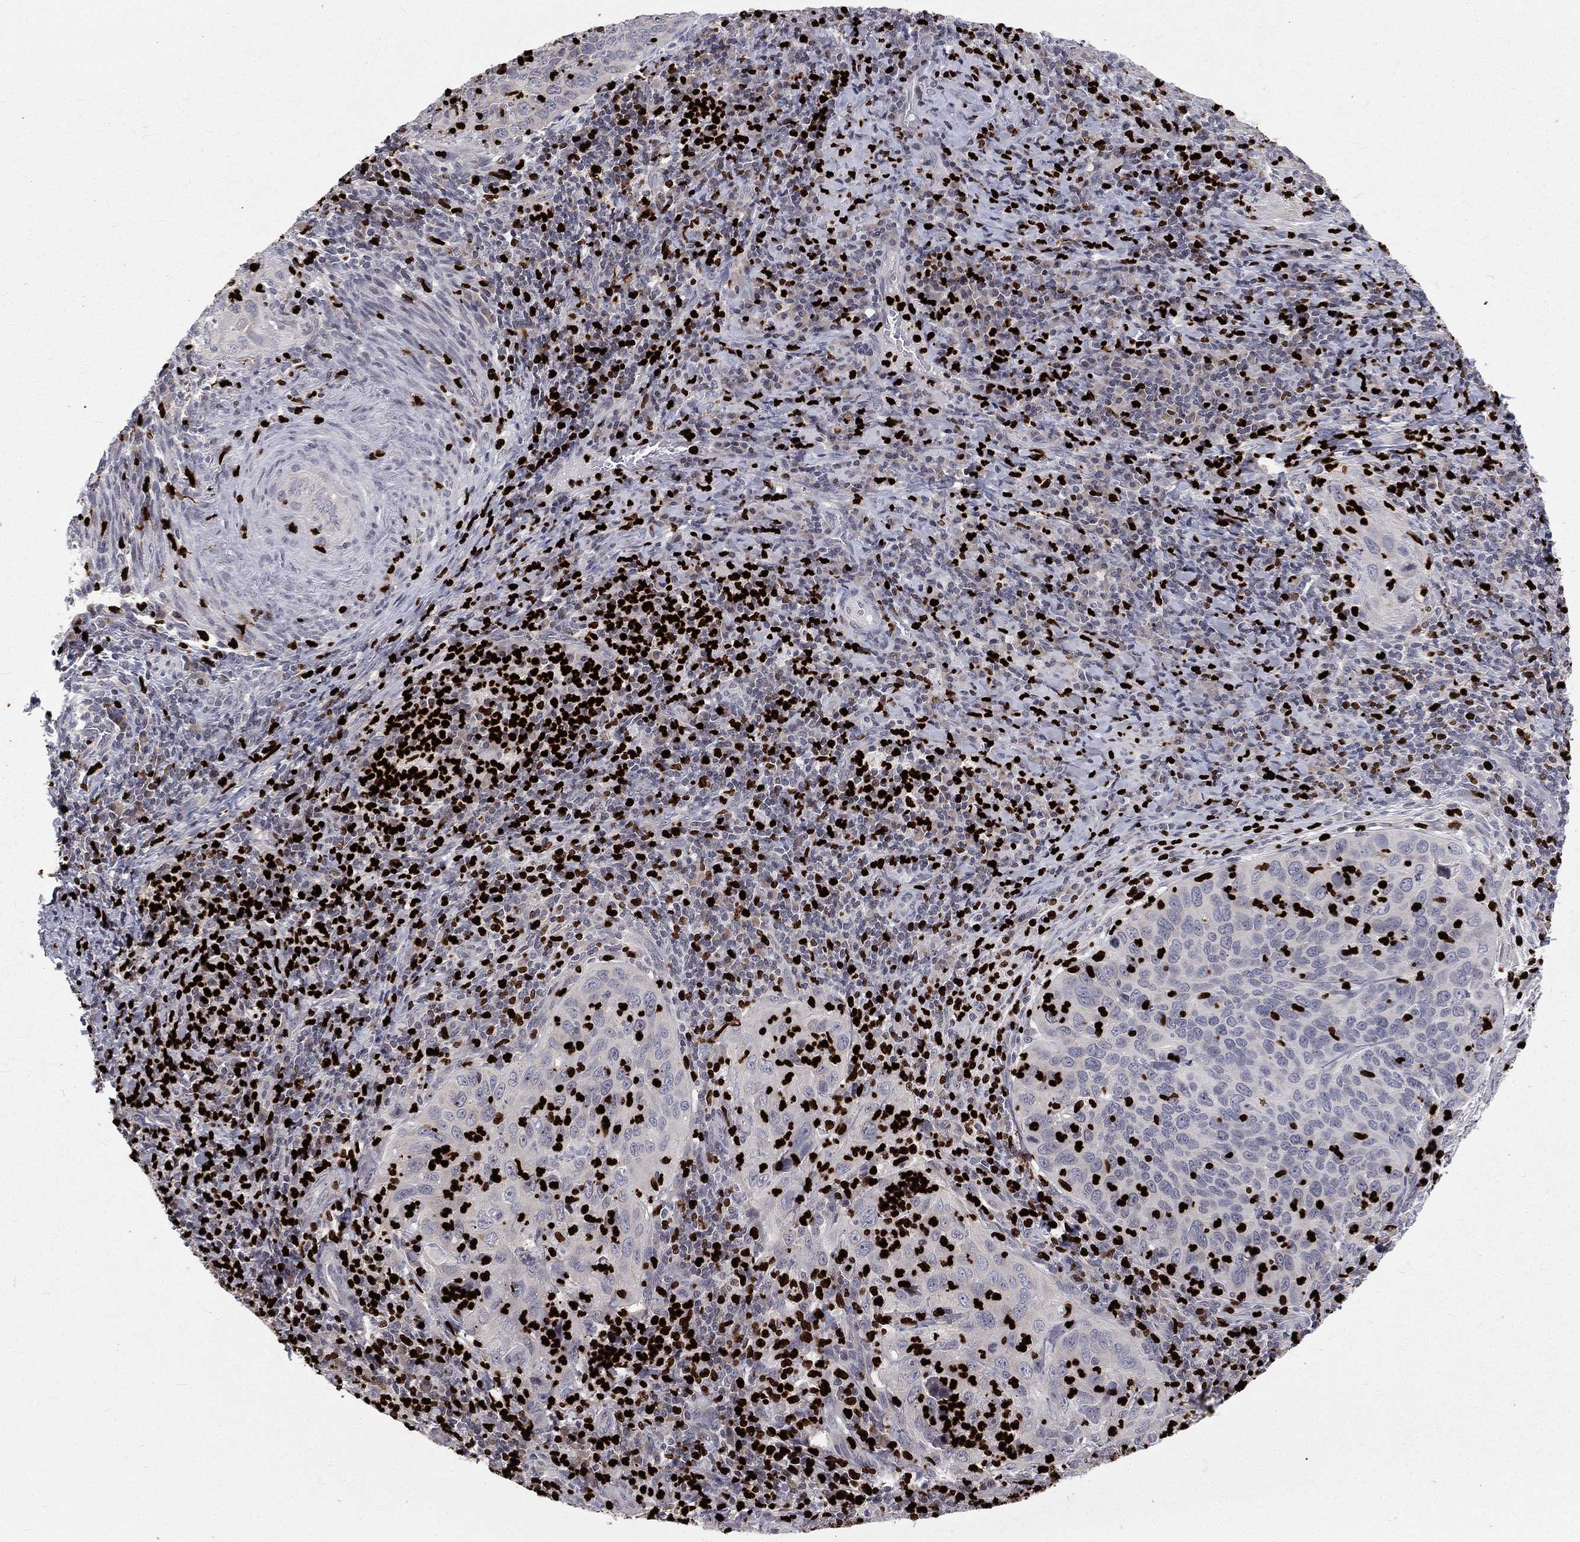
{"staining": {"intensity": "negative", "quantity": "none", "location": "none"}, "tissue": "cervical cancer", "cell_type": "Tumor cells", "image_type": "cancer", "snomed": [{"axis": "morphology", "description": "Squamous cell carcinoma, NOS"}, {"axis": "topography", "description": "Cervix"}], "caption": "There is no significant staining in tumor cells of cervical squamous cell carcinoma.", "gene": "MNDA", "patient": {"sex": "female", "age": 26}}